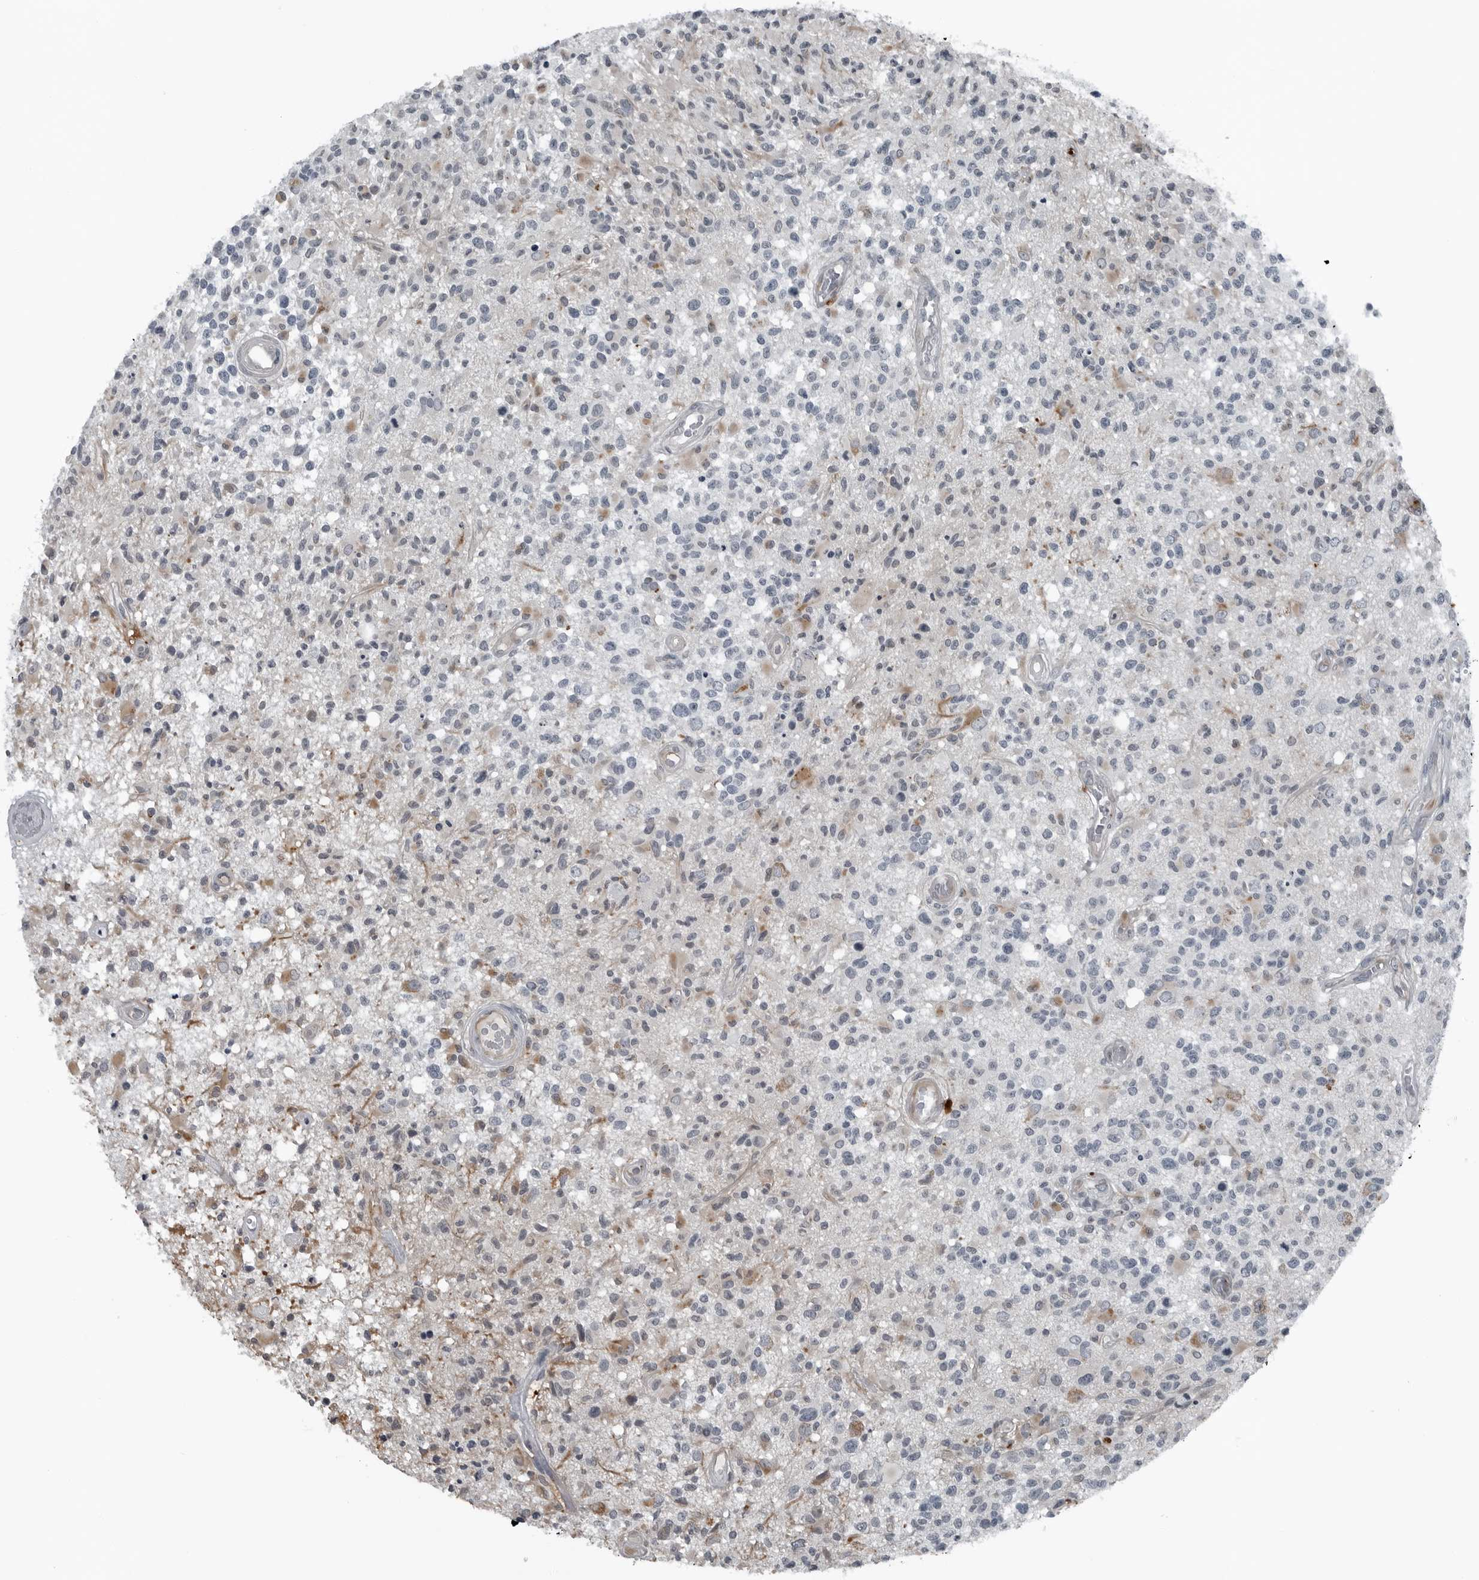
{"staining": {"intensity": "weak", "quantity": "<25%", "location": "cytoplasmic/membranous"}, "tissue": "glioma", "cell_type": "Tumor cells", "image_type": "cancer", "snomed": [{"axis": "morphology", "description": "Glioma, malignant, High grade"}, {"axis": "morphology", "description": "Glioblastoma, NOS"}, {"axis": "topography", "description": "Brain"}], "caption": "Photomicrograph shows no significant protein staining in tumor cells of glioblastoma. (DAB IHC visualized using brightfield microscopy, high magnification).", "gene": "GAK", "patient": {"sex": "male", "age": 60}}